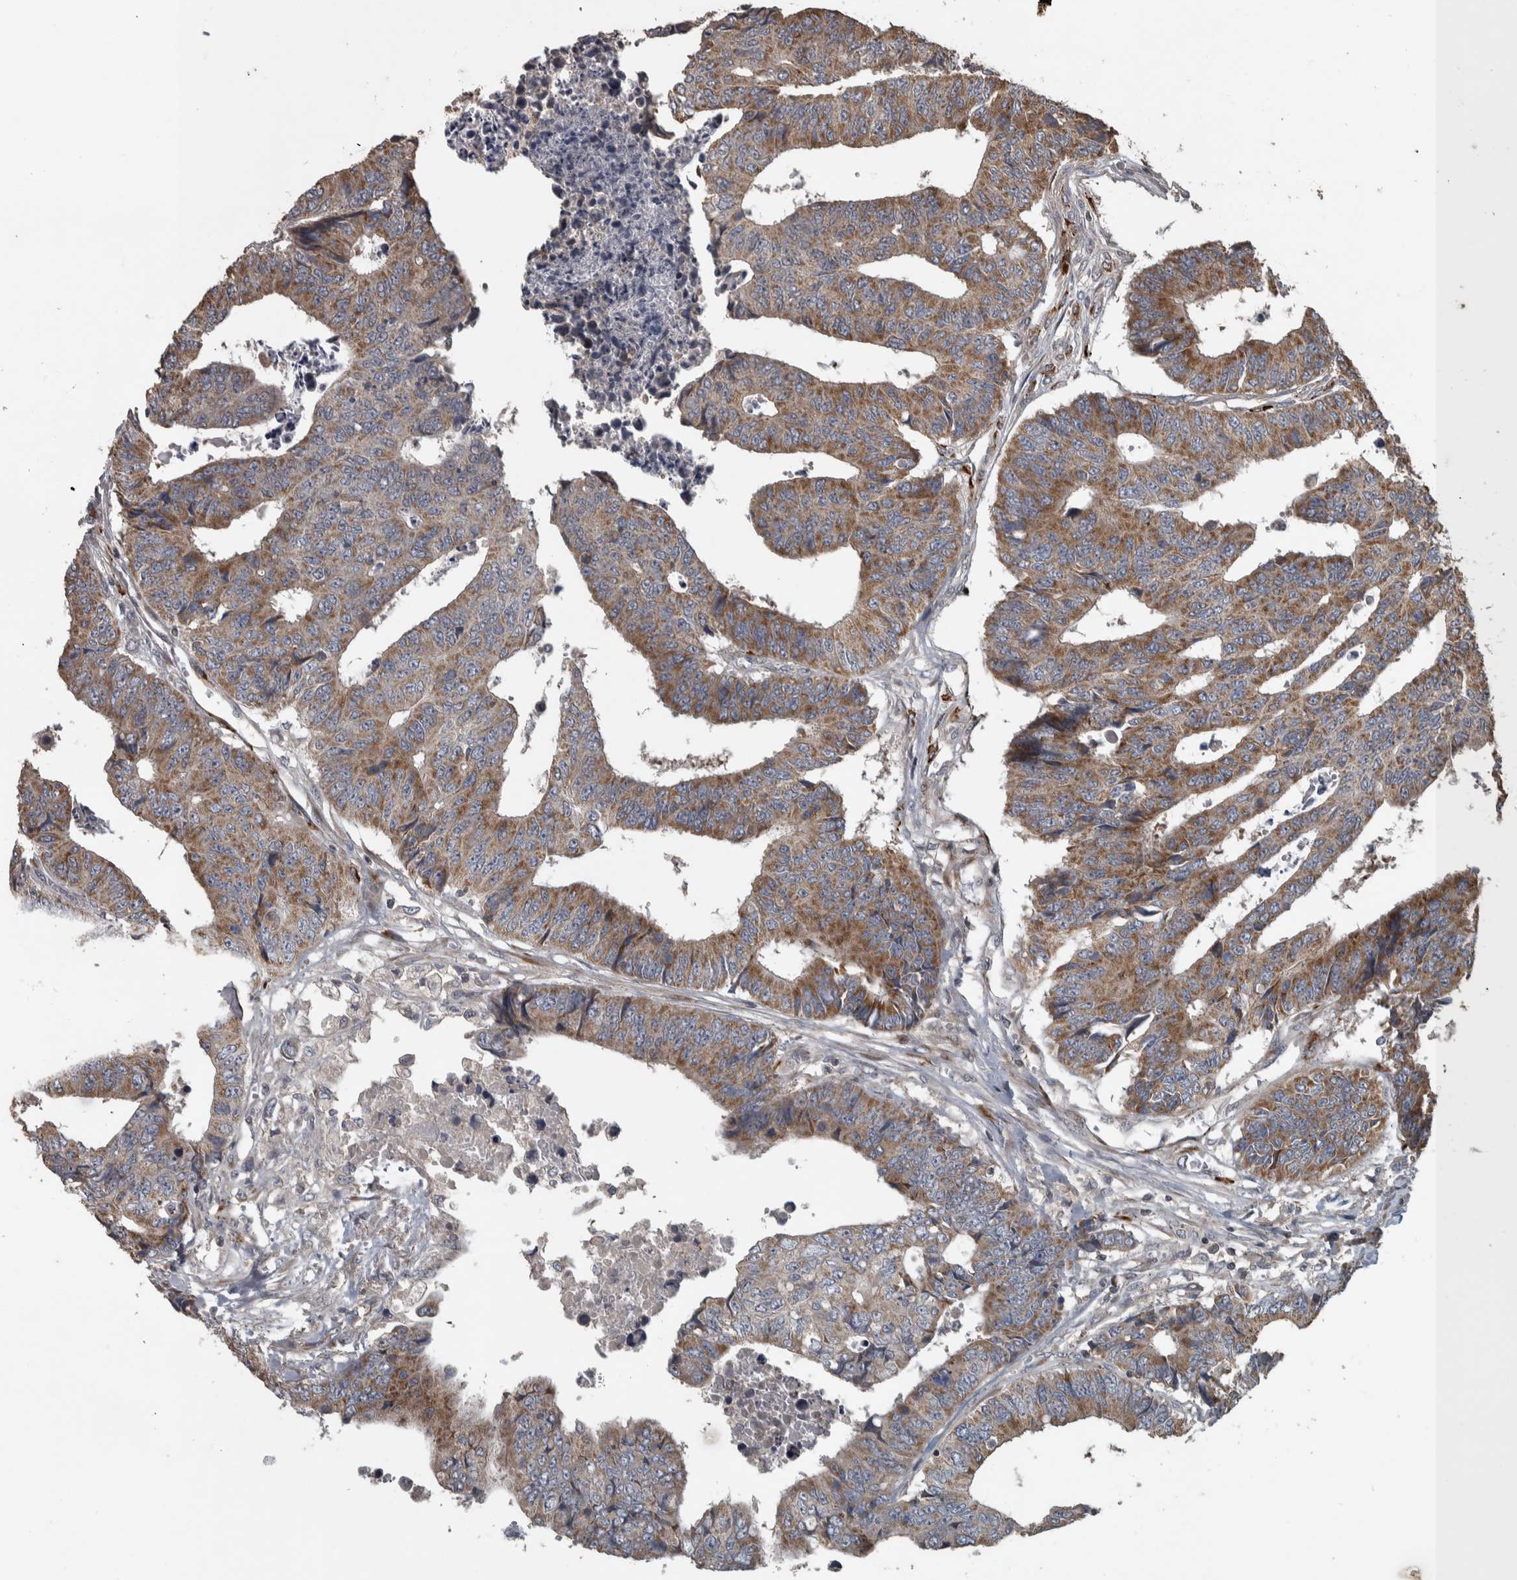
{"staining": {"intensity": "moderate", "quantity": ">75%", "location": "cytoplasmic/membranous"}, "tissue": "colorectal cancer", "cell_type": "Tumor cells", "image_type": "cancer", "snomed": [{"axis": "morphology", "description": "Adenocarcinoma, NOS"}, {"axis": "topography", "description": "Rectum"}], "caption": "Protein positivity by immunohistochemistry shows moderate cytoplasmic/membranous positivity in approximately >75% of tumor cells in adenocarcinoma (colorectal).", "gene": "ERAL1", "patient": {"sex": "male", "age": 84}}